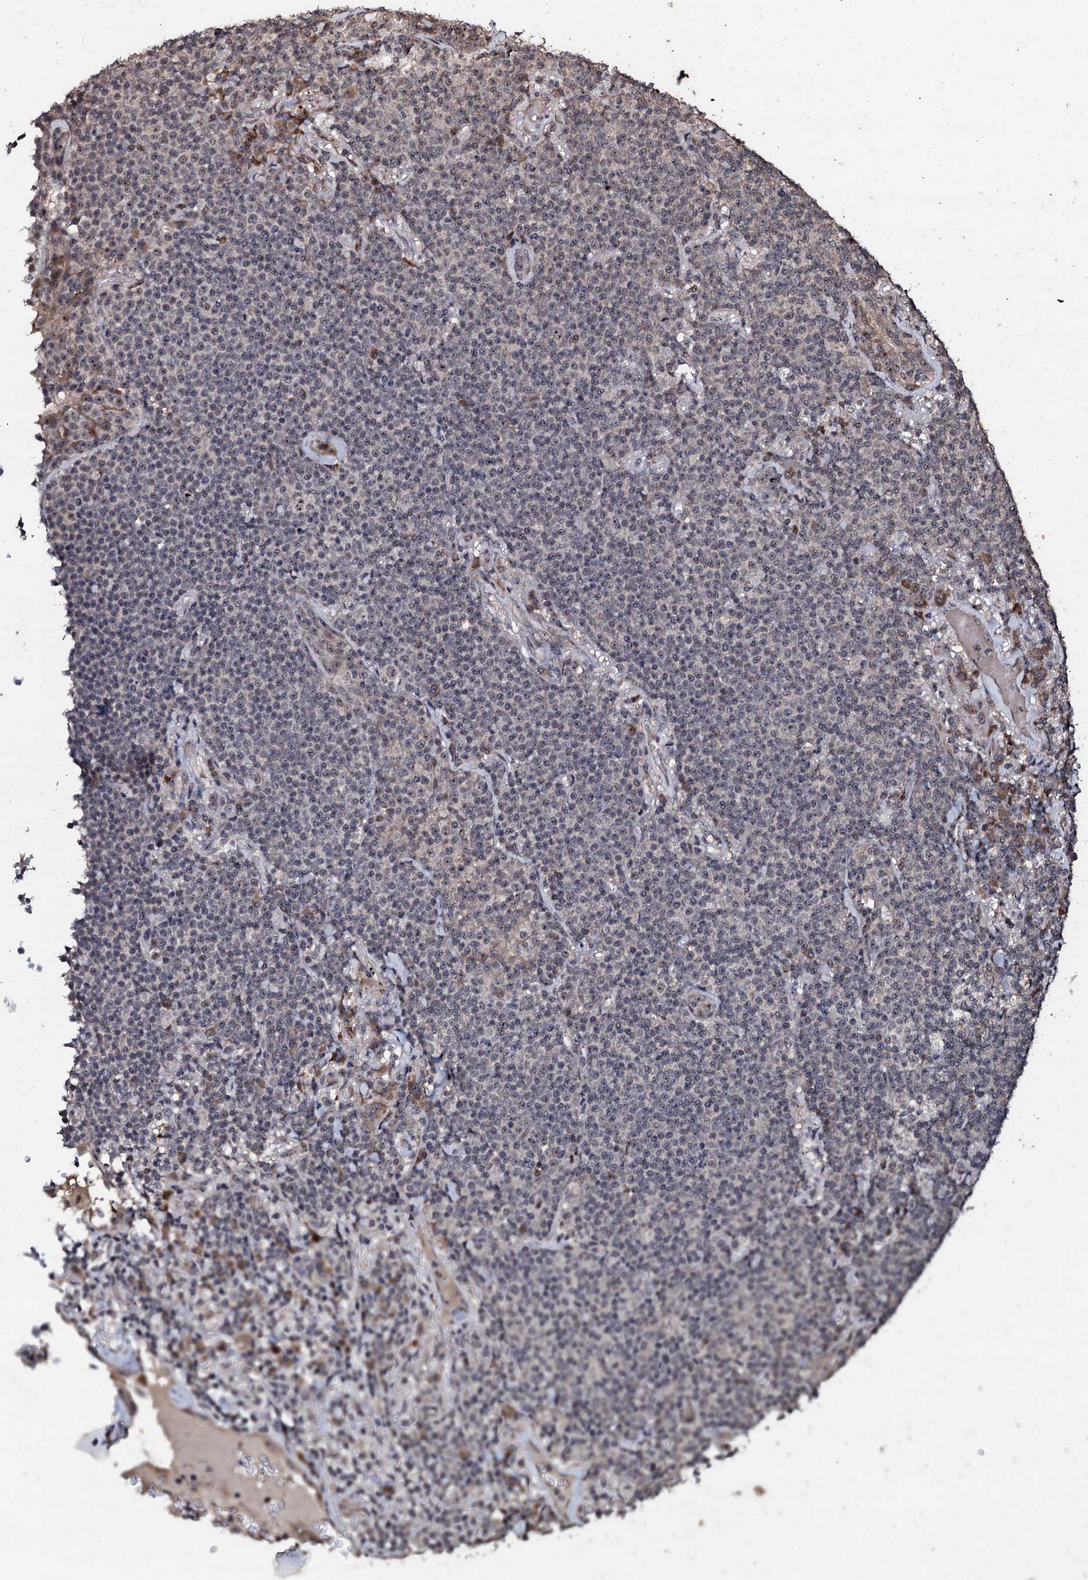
{"staining": {"intensity": "weak", "quantity": "<25%", "location": "nuclear"}, "tissue": "lymphoma", "cell_type": "Tumor cells", "image_type": "cancer", "snomed": [{"axis": "morphology", "description": "Malignant lymphoma, non-Hodgkin's type, Low grade"}, {"axis": "topography", "description": "Lung"}], "caption": "High magnification brightfield microscopy of lymphoma stained with DAB (brown) and counterstained with hematoxylin (blue): tumor cells show no significant positivity.", "gene": "SUPT7L", "patient": {"sex": "female", "age": 71}}